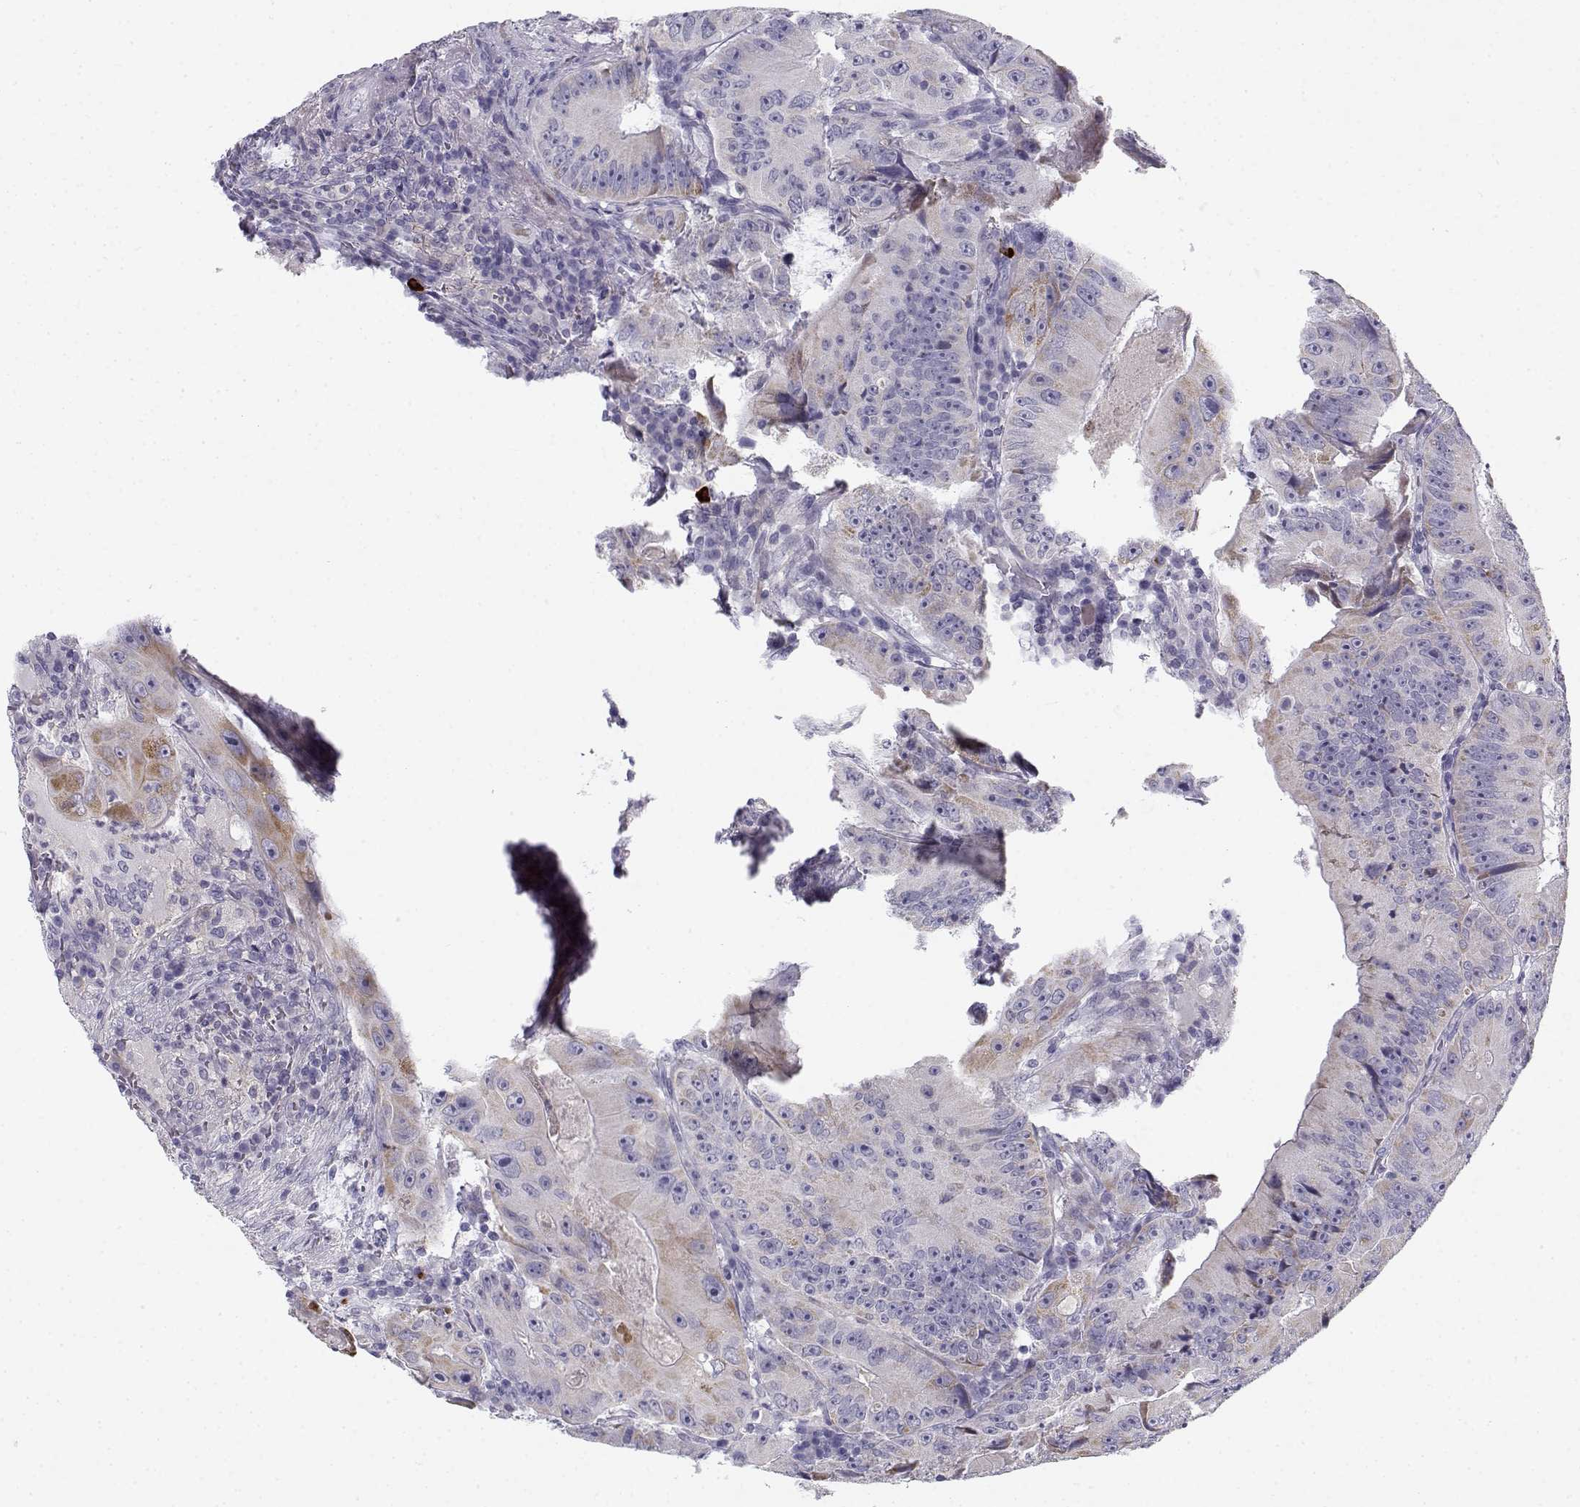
{"staining": {"intensity": "moderate", "quantity": "25%-75%", "location": "cytoplasmic/membranous"}, "tissue": "colorectal cancer", "cell_type": "Tumor cells", "image_type": "cancer", "snomed": [{"axis": "morphology", "description": "Adenocarcinoma, NOS"}, {"axis": "topography", "description": "Colon"}], "caption": "A brown stain highlights moderate cytoplasmic/membranous expression of a protein in human adenocarcinoma (colorectal) tumor cells.", "gene": "CREB3L3", "patient": {"sex": "female", "age": 86}}